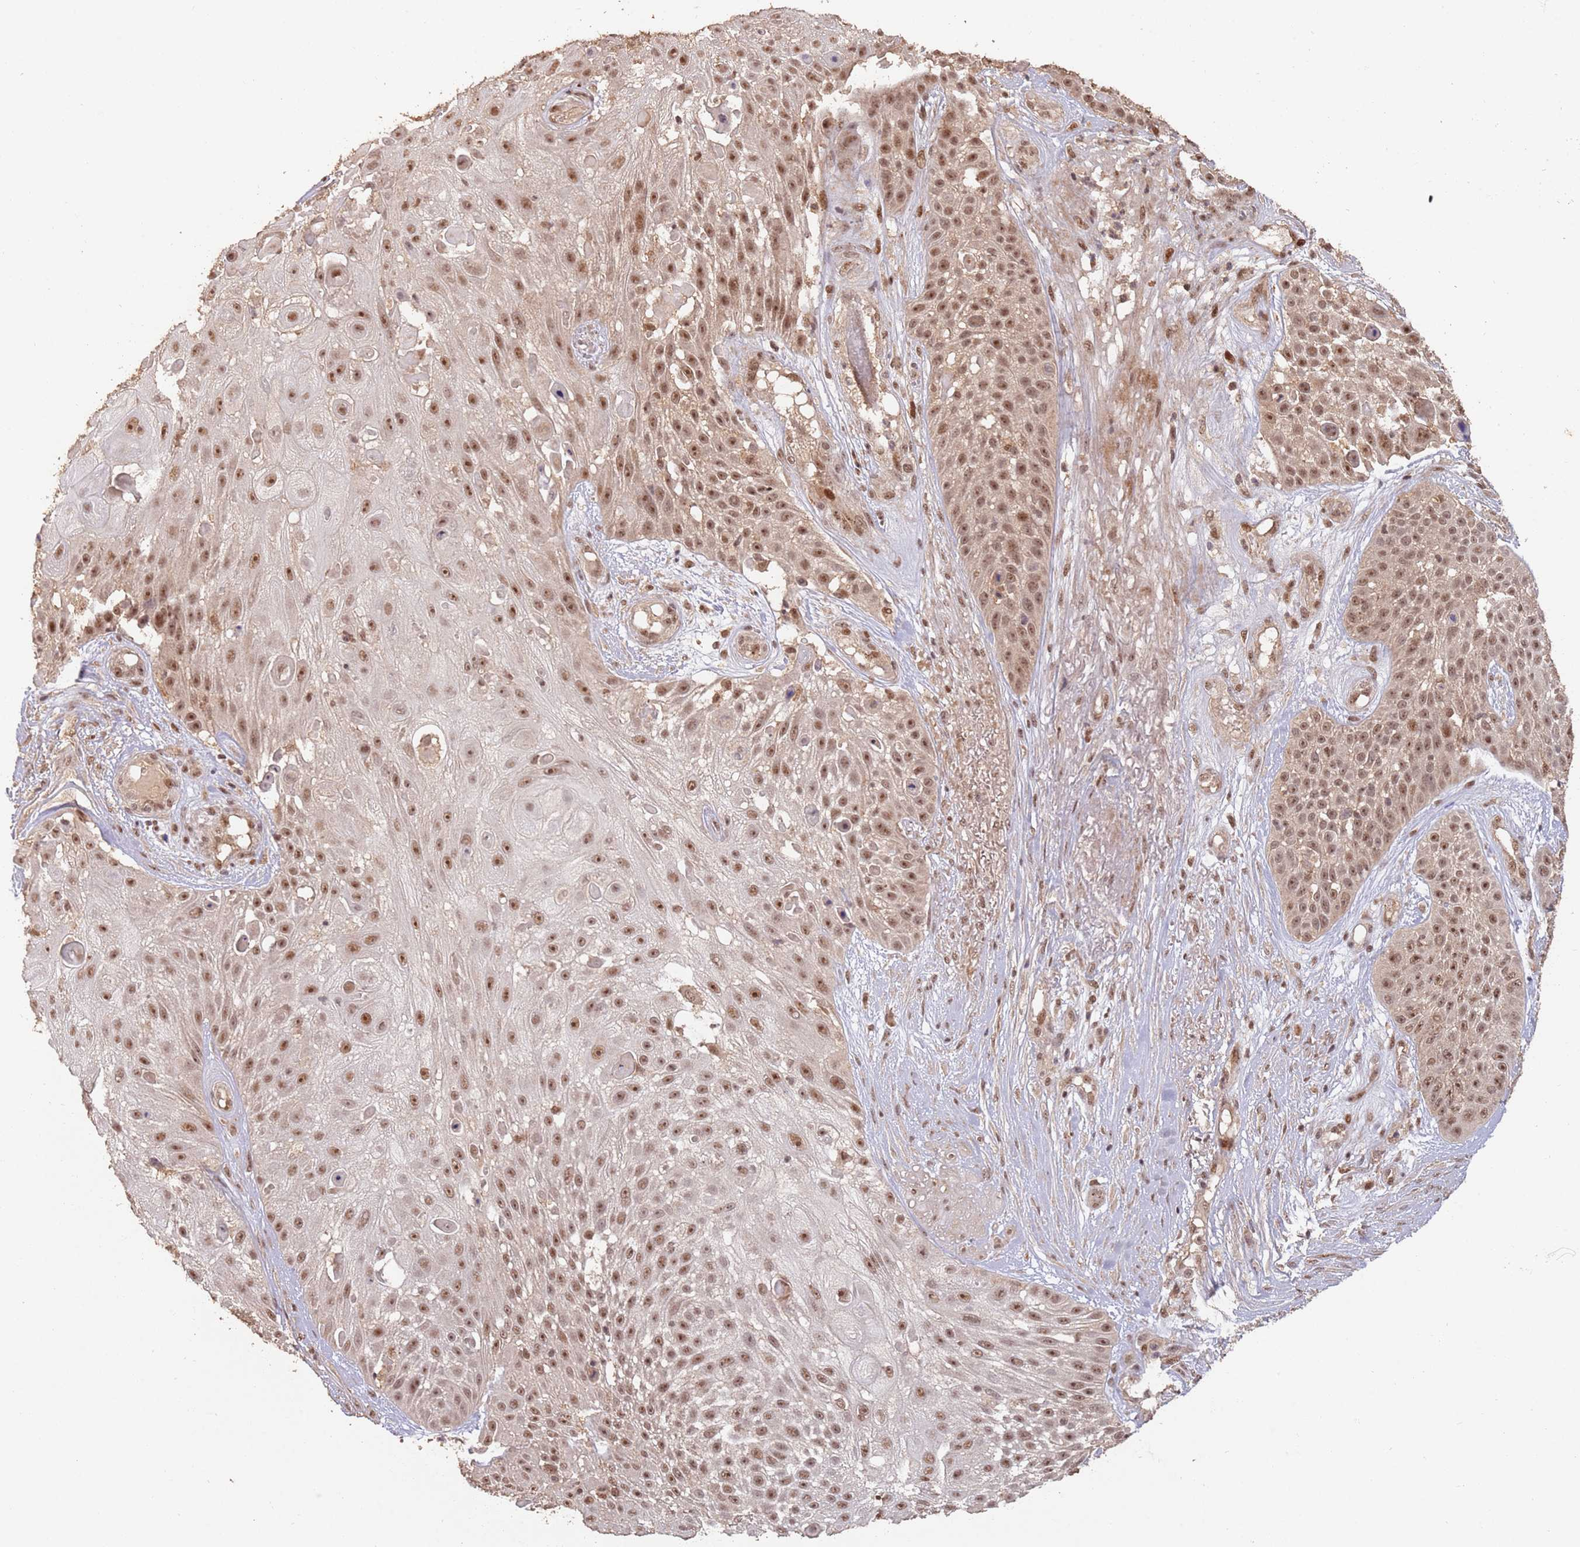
{"staining": {"intensity": "moderate", "quantity": ">75%", "location": "nuclear"}, "tissue": "skin cancer", "cell_type": "Tumor cells", "image_type": "cancer", "snomed": [{"axis": "morphology", "description": "Squamous cell carcinoma, NOS"}, {"axis": "topography", "description": "Skin"}], "caption": "IHC of human skin squamous cell carcinoma displays medium levels of moderate nuclear expression in approximately >75% of tumor cells. The staining was performed using DAB, with brown indicating positive protein expression. Nuclei are stained blue with hematoxylin.", "gene": "RFXANK", "patient": {"sex": "female", "age": 86}}